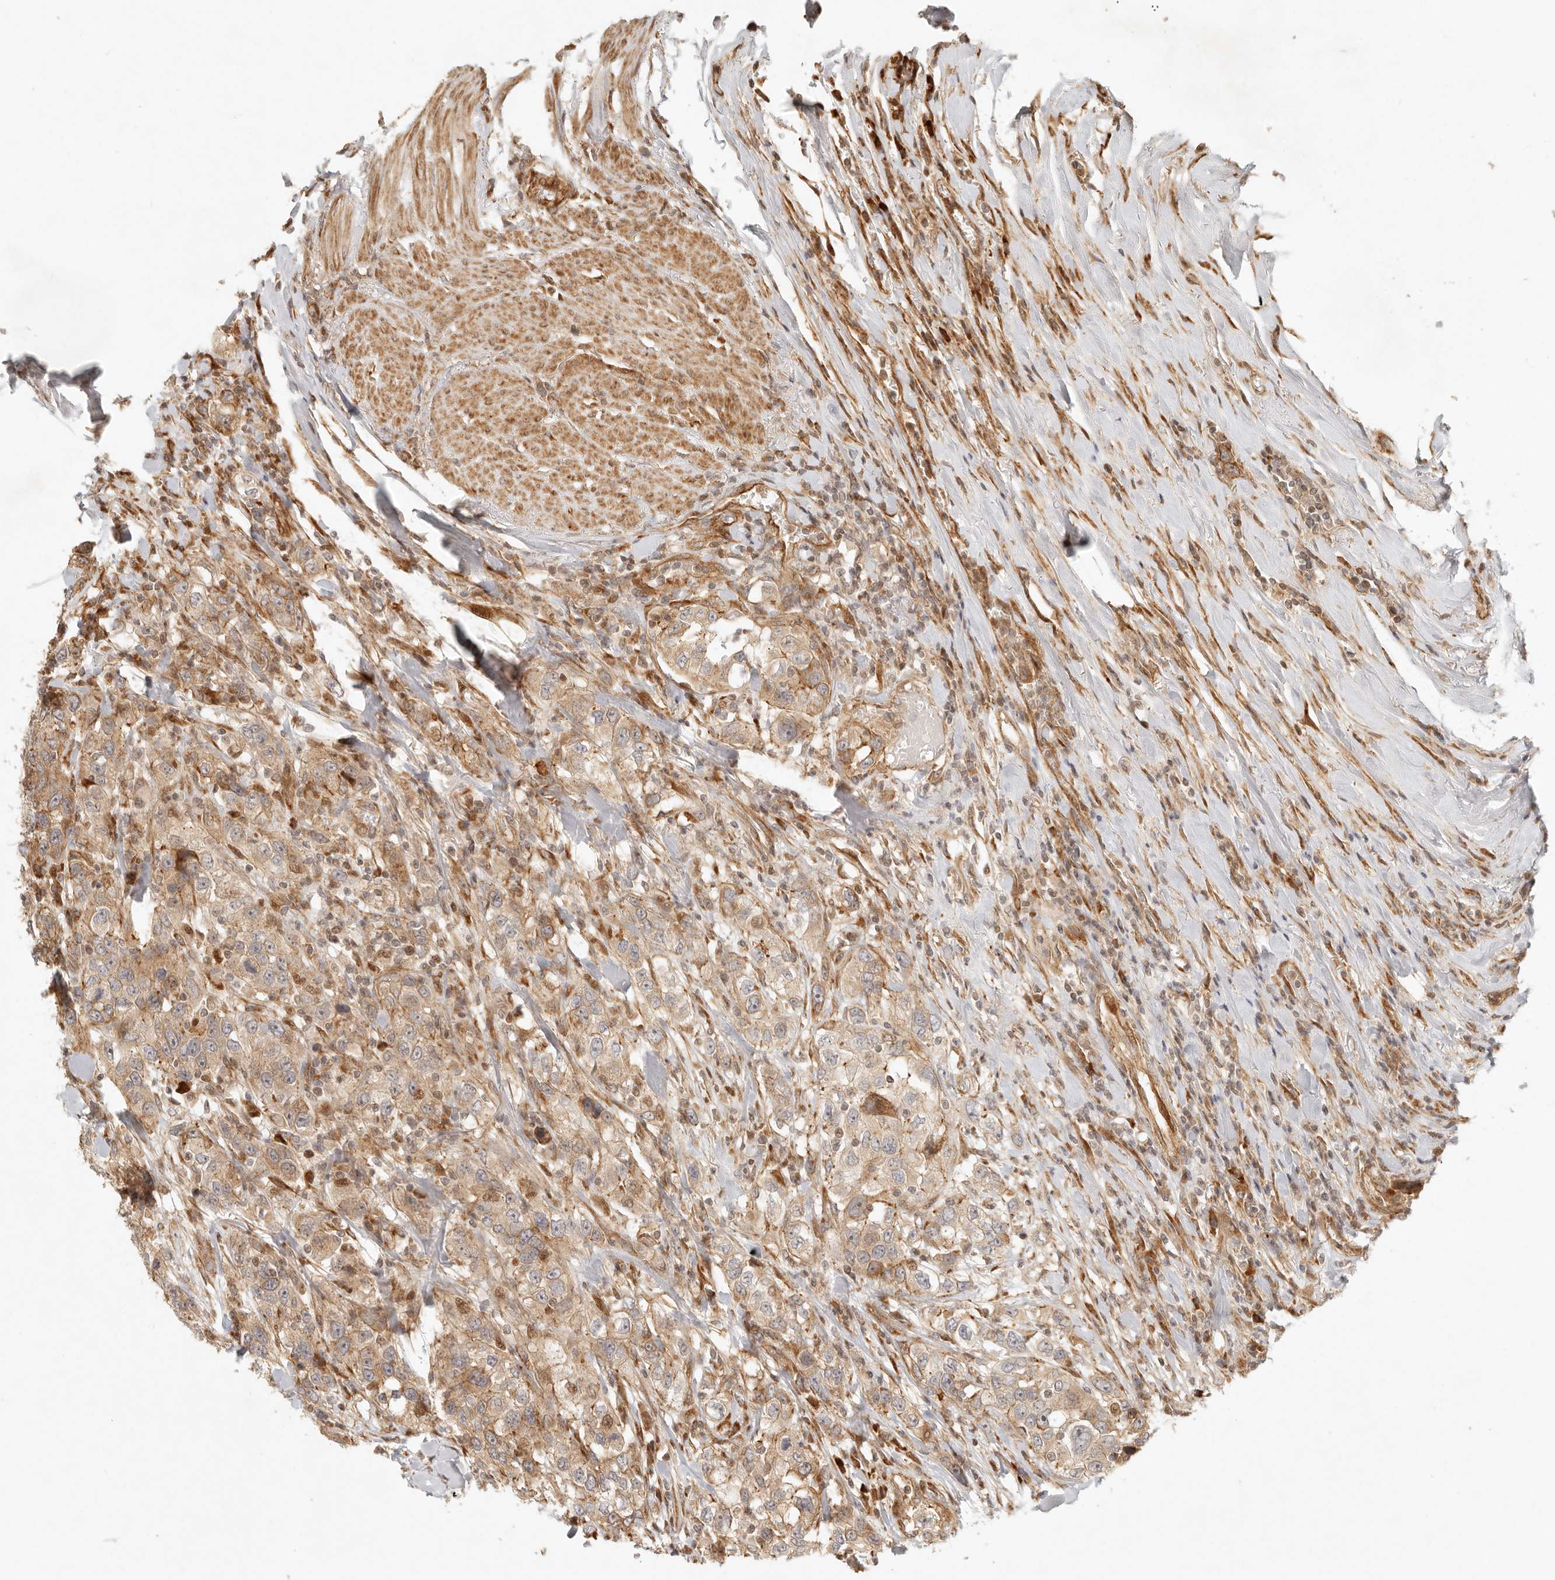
{"staining": {"intensity": "moderate", "quantity": ">75%", "location": "cytoplasmic/membranous"}, "tissue": "urothelial cancer", "cell_type": "Tumor cells", "image_type": "cancer", "snomed": [{"axis": "morphology", "description": "Urothelial carcinoma, High grade"}, {"axis": "topography", "description": "Urinary bladder"}], "caption": "The micrograph displays immunohistochemical staining of urothelial cancer. There is moderate cytoplasmic/membranous expression is present in about >75% of tumor cells.", "gene": "KLHL38", "patient": {"sex": "female", "age": 80}}